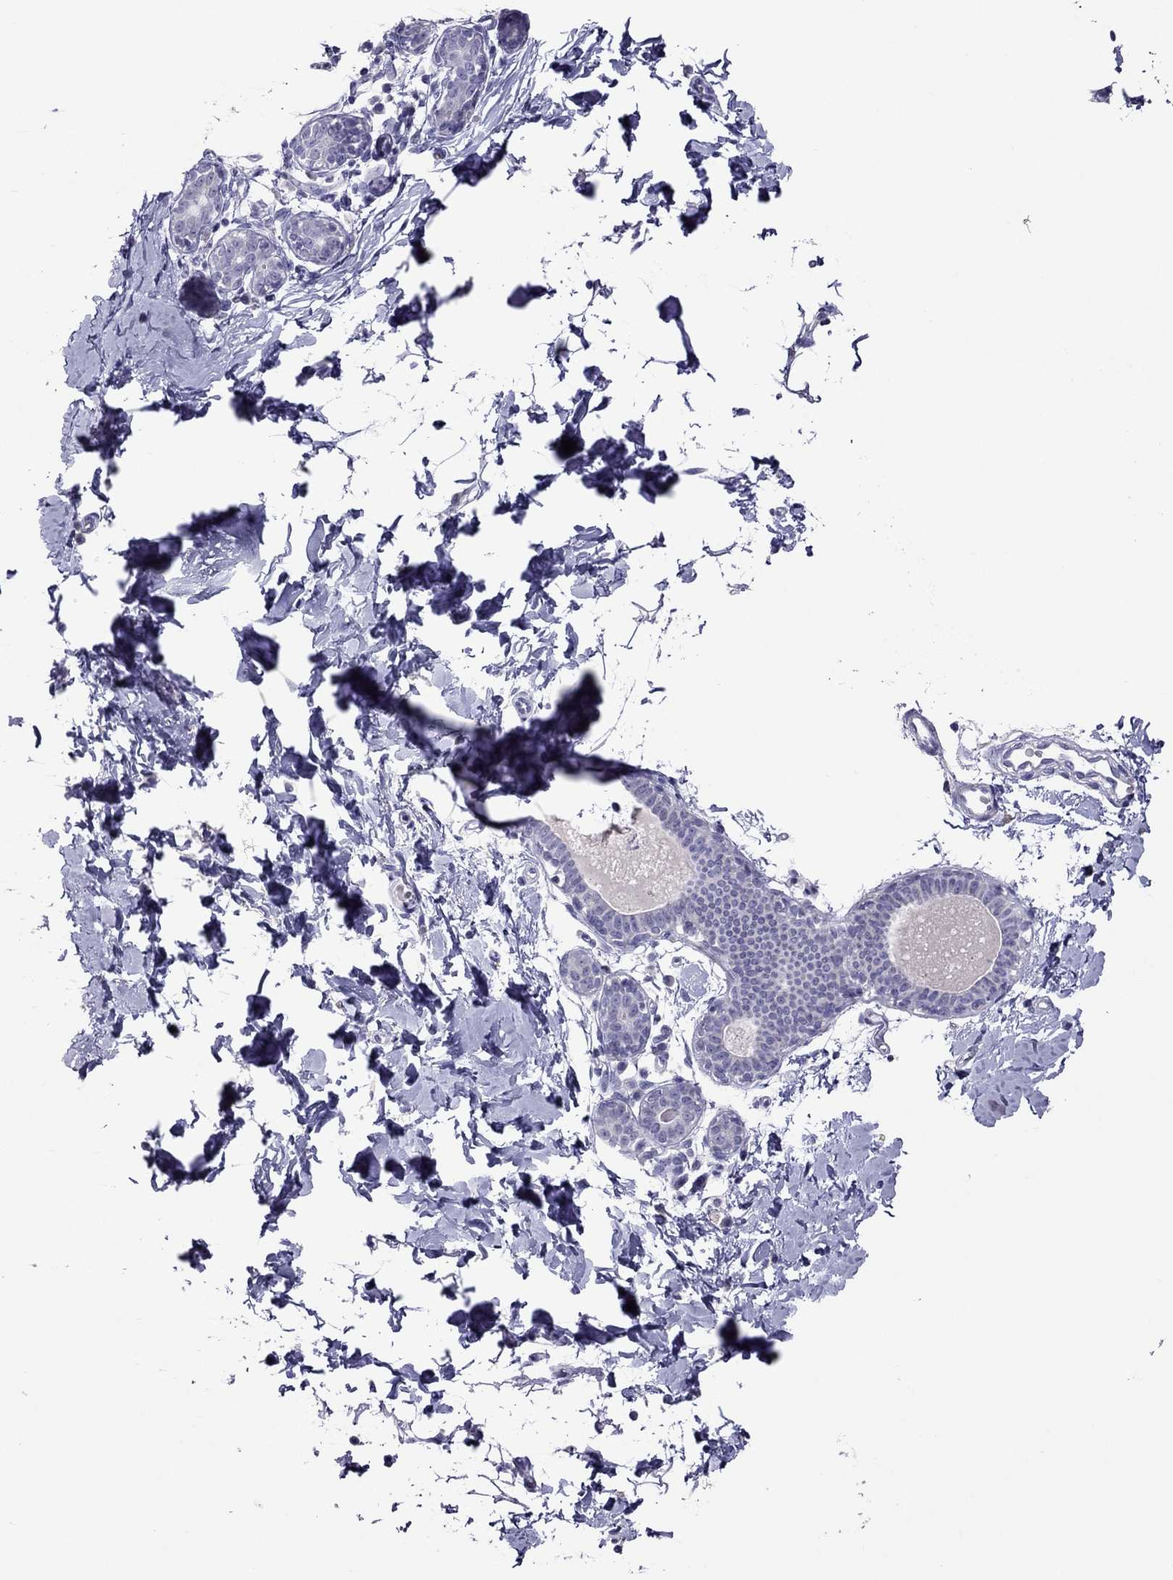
{"staining": {"intensity": "negative", "quantity": "none", "location": "none"}, "tissue": "breast", "cell_type": "Adipocytes", "image_type": "normal", "snomed": [{"axis": "morphology", "description": "Normal tissue, NOS"}, {"axis": "topography", "description": "Breast"}], "caption": "Immunohistochemical staining of normal breast demonstrates no significant staining in adipocytes.", "gene": "RGS8", "patient": {"sex": "female", "age": 37}}